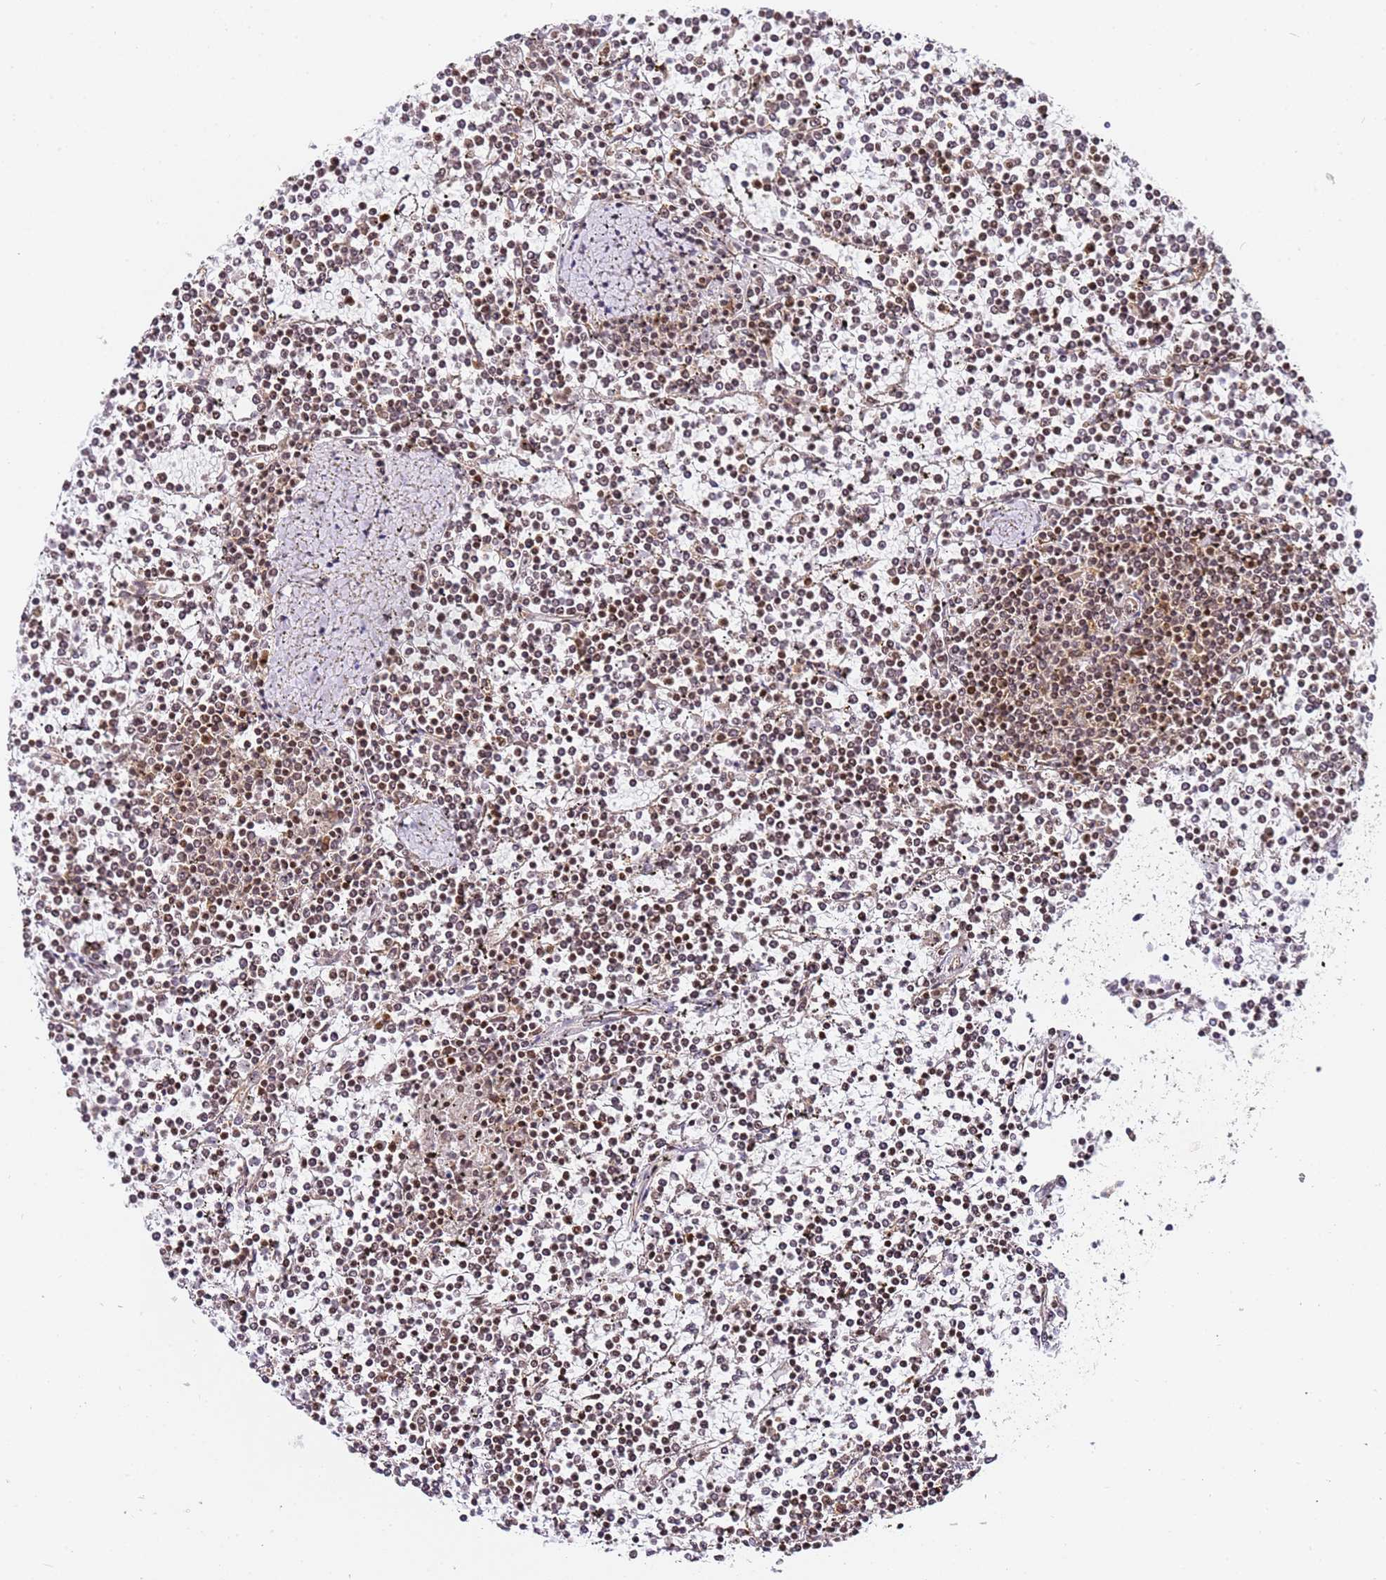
{"staining": {"intensity": "moderate", "quantity": ">75%", "location": "nuclear"}, "tissue": "lymphoma", "cell_type": "Tumor cells", "image_type": "cancer", "snomed": [{"axis": "morphology", "description": "Malignant lymphoma, non-Hodgkin's type, Low grade"}, {"axis": "topography", "description": "Spleen"}], "caption": "Protein staining by immunohistochemistry displays moderate nuclear positivity in approximately >75% of tumor cells in lymphoma. (IHC, brightfield microscopy, high magnification).", "gene": "RPL13A", "patient": {"sex": "female", "age": 19}}